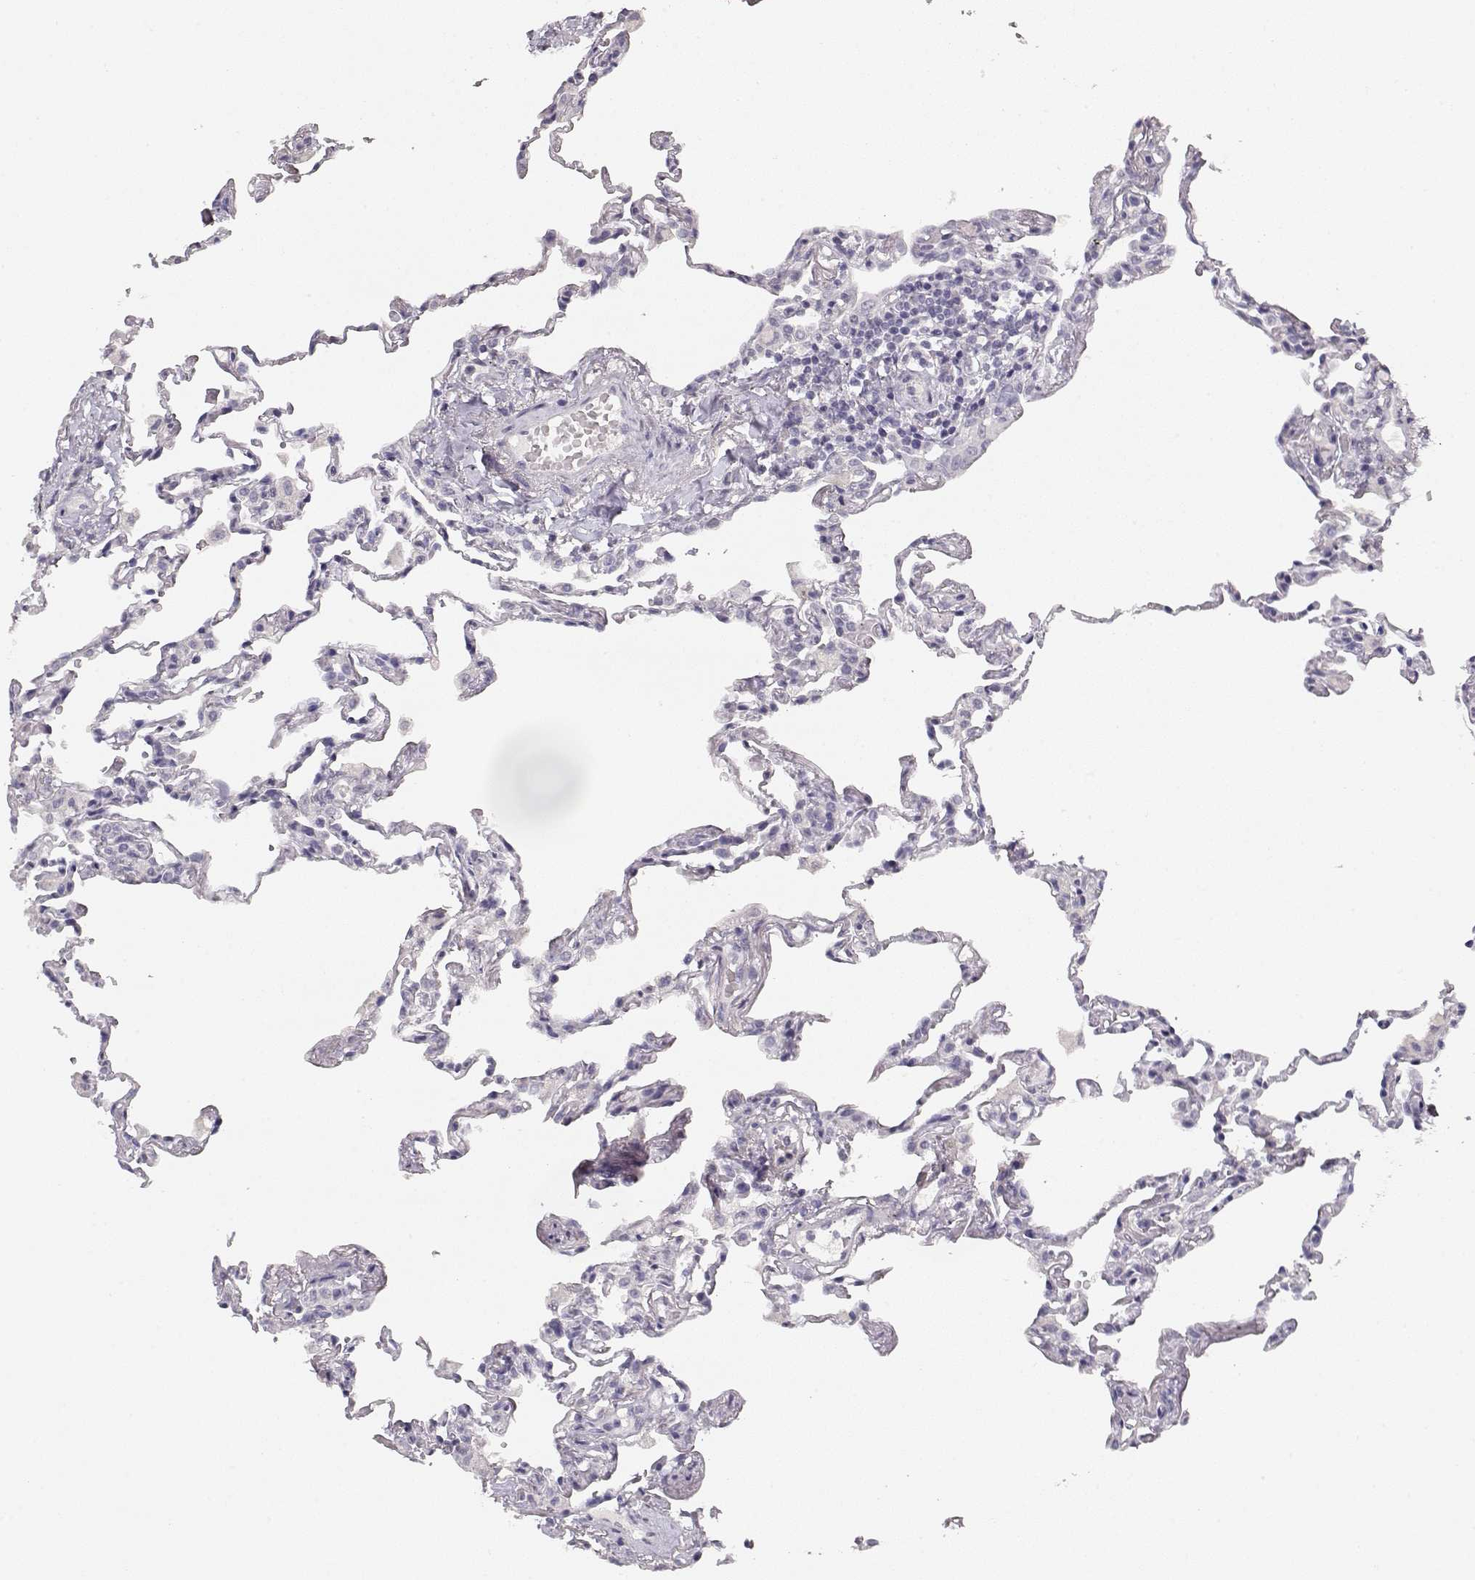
{"staining": {"intensity": "negative", "quantity": "none", "location": "none"}, "tissue": "lung", "cell_type": "Alveolar cells", "image_type": "normal", "snomed": [{"axis": "morphology", "description": "Normal tissue, NOS"}, {"axis": "topography", "description": "Lung"}], "caption": "This is a photomicrograph of IHC staining of unremarkable lung, which shows no staining in alveolar cells. Brightfield microscopy of immunohistochemistry (IHC) stained with DAB (3,3'-diaminobenzidine) (brown) and hematoxylin (blue), captured at high magnification.", "gene": "TPH2", "patient": {"sex": "female", "age": 57}}